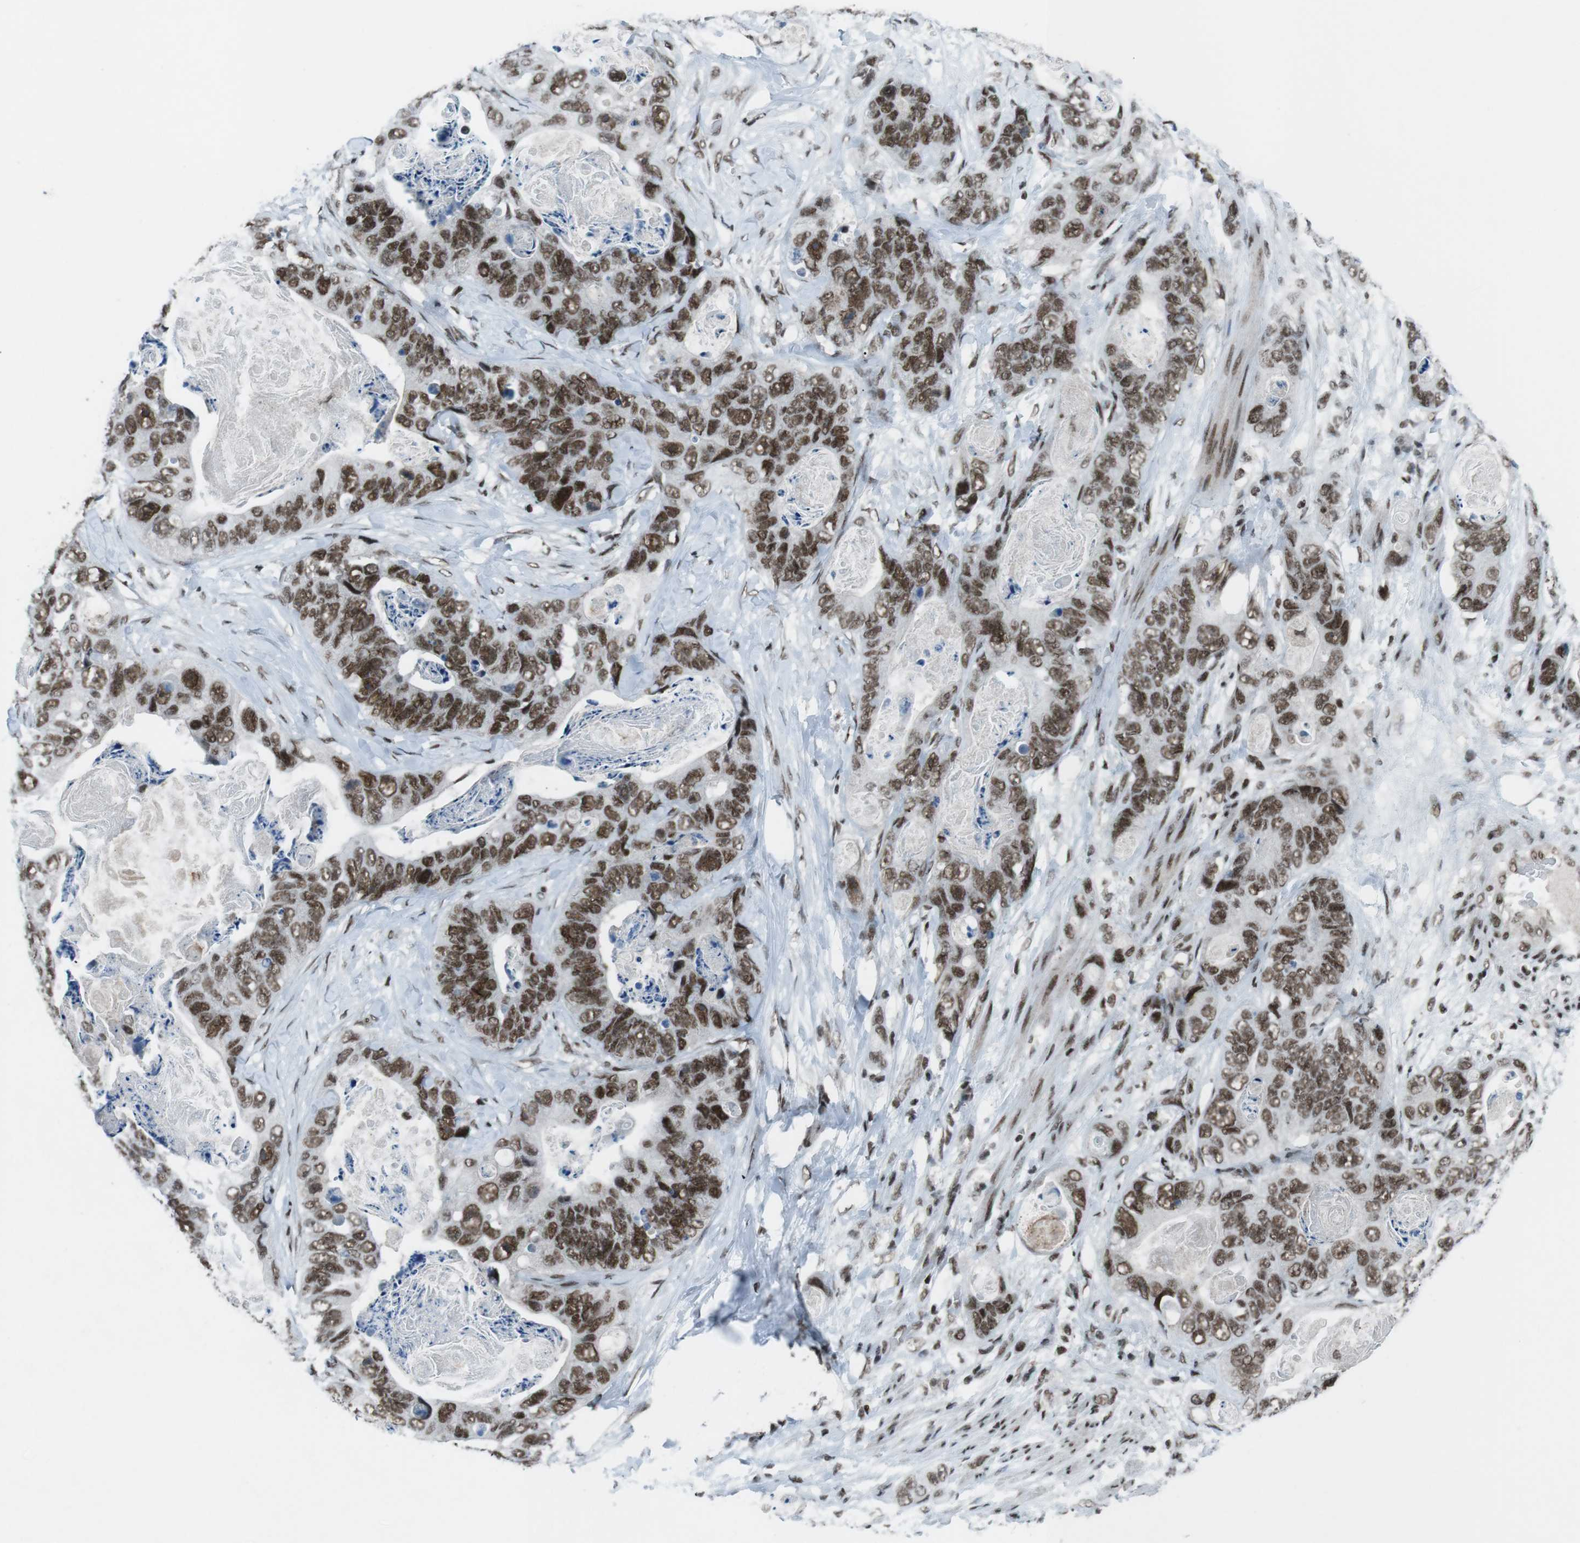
{"staining": {"intensity": "strong", "quantity": ">75%", "location": "nuclear"}, "tissue": "stomach cancer", "cell_type": "Tumor cells", "image_type": "cancer", "snomed": [{"axis": "morphology", "description": "Adenocarcinoma, NOS"}, {"axis": "topography", "description": "Stomach"}], "caption": "Stomach cancer (adenocarcinoma) was stained to show a protein in brown. There is high levels of strong nuclear staining in approximately >75% of tumor cells.", "gene": "TAF1", "patient": {"sex": "female", "age": 89}}